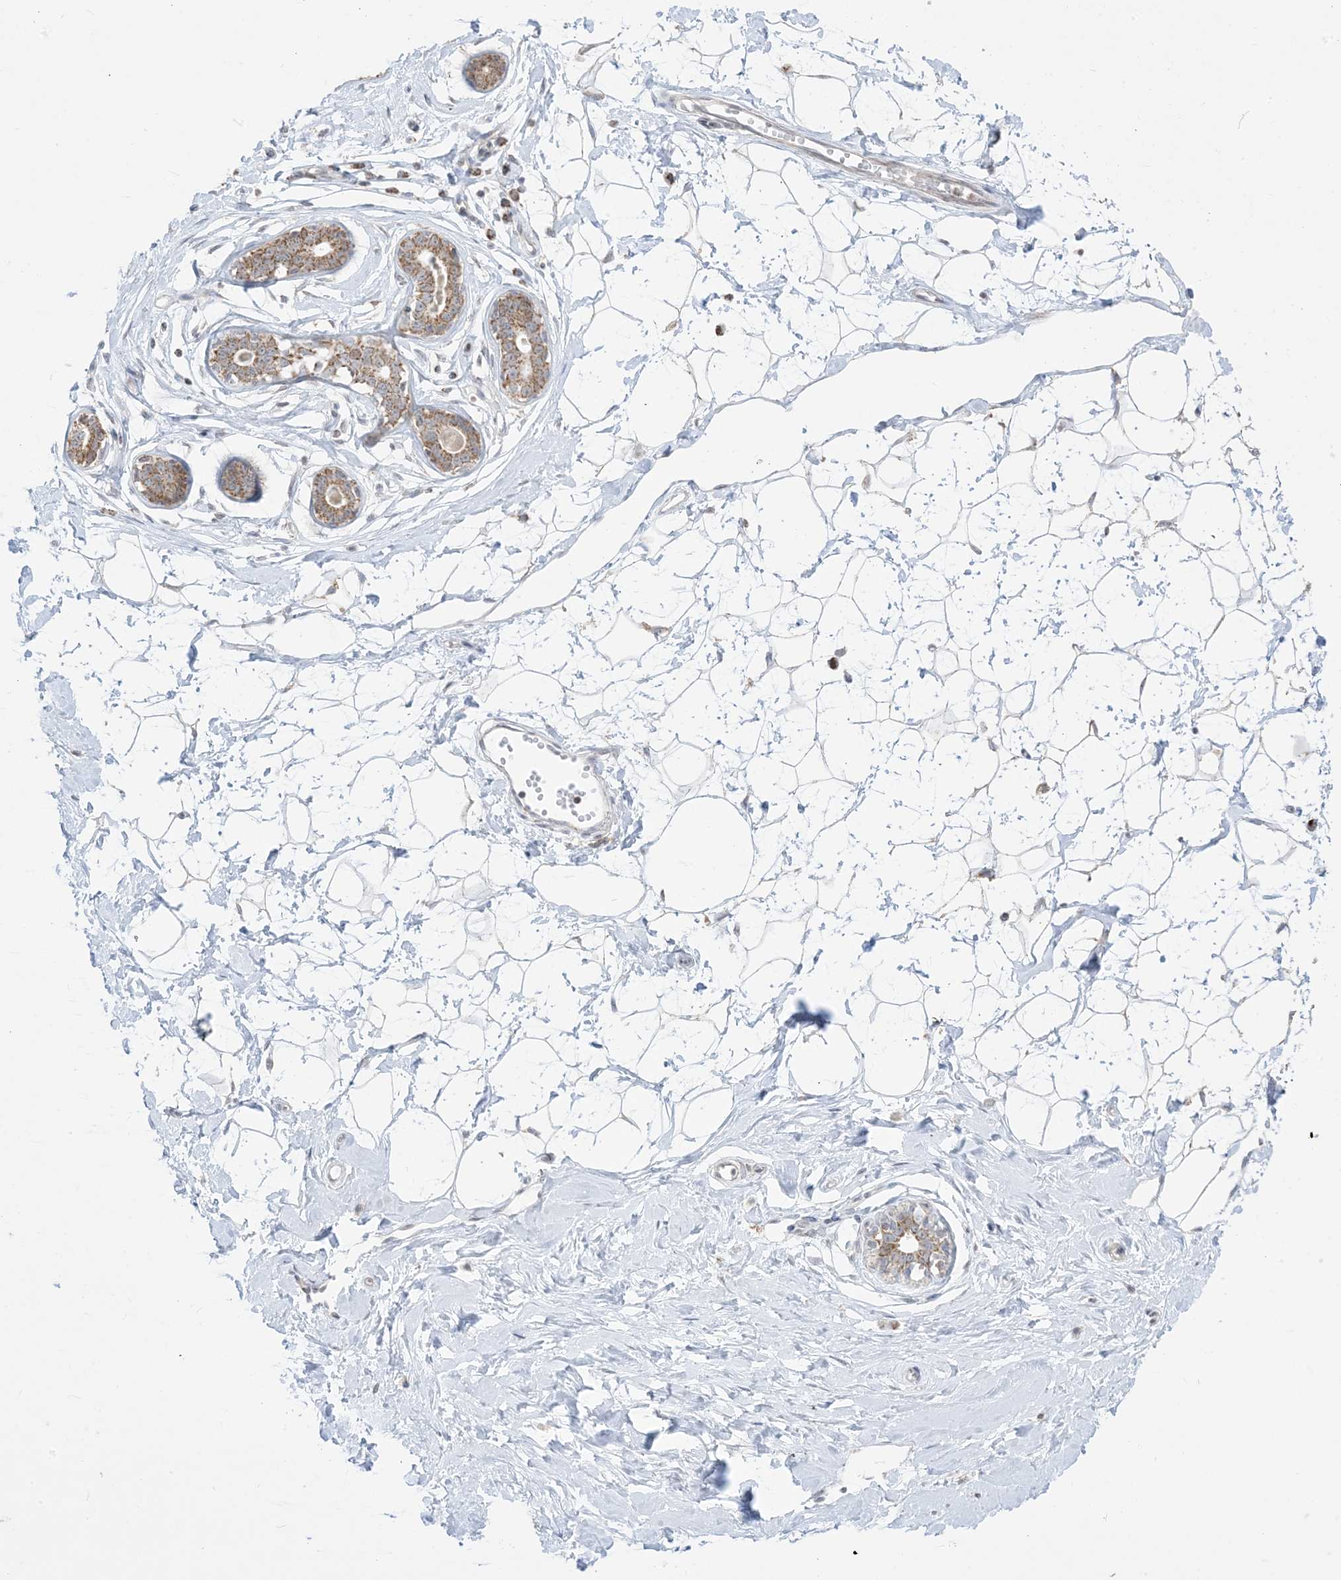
{"staining": {"intensity": "weak", "quantity": "<25%", "location": "cytoplasmic/membranous"}, "tissue": "breast", "cell_type": "Adipocytes", "image_type": "normal", "snomed": [{"axis": "morphology", "description": "Normal tissue, NOS"}, {"axis": "morphology", "description": "Adenoma, NOS"}, {"axis": "topography", "description": "Breast"}], "caption": "Immunohistochemical staining of unremarkable breast shows no significant positivity in adipocytes.", "gene": "KANSL3", "patient": {"sex": "female", "age": 23}}